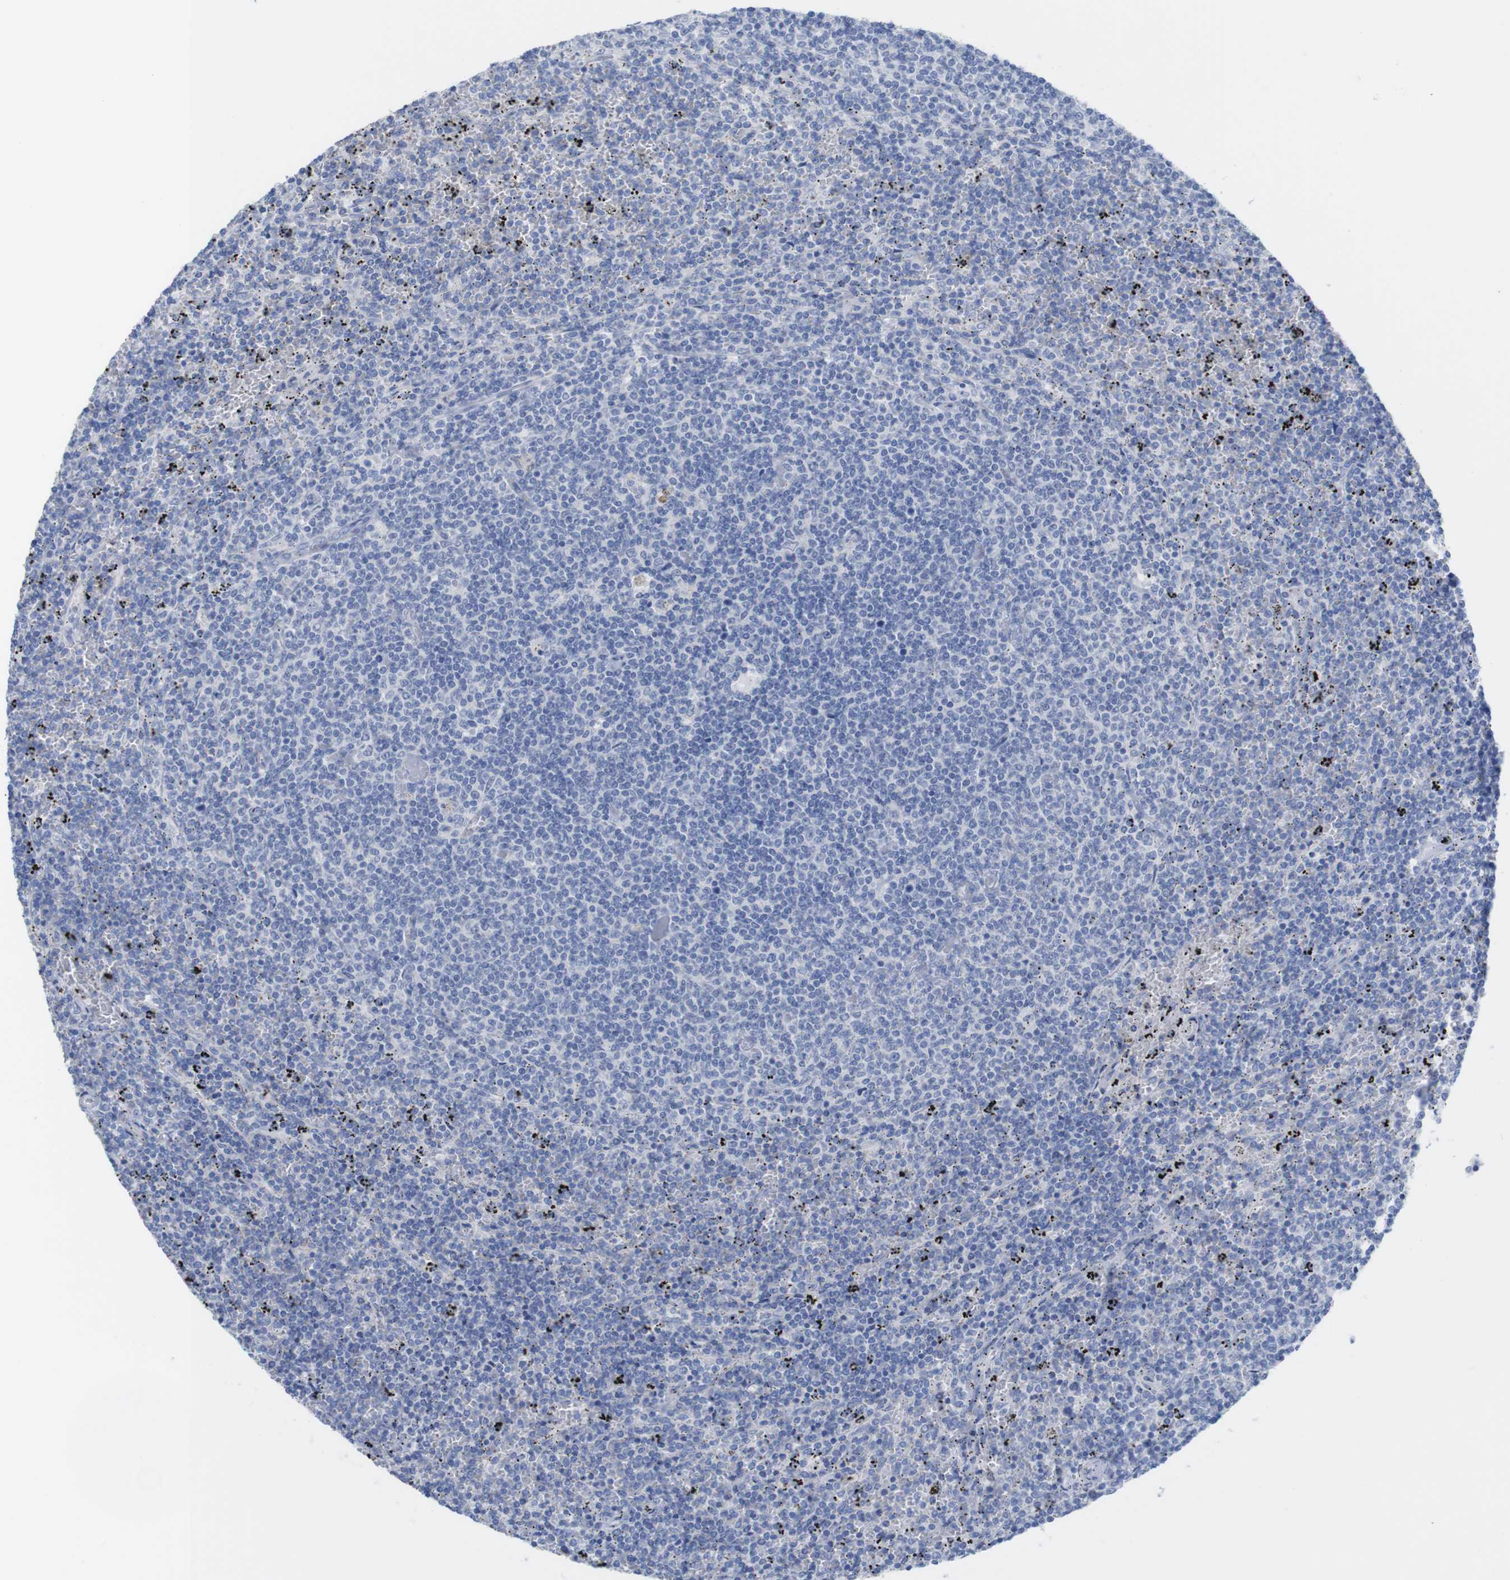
{"staining": {"intensity": "negative", "quantity": "none", "location": "none"}, "tissue": "lymphoma", "cell_type": "Tumor cells", "image_type": "cancer", "snomed": [{"axis": "morphology", "description": "Malignant lymphoma, non-Hodgkin's type, Low grade"}, {"axis": "topography", "description": "Spleen"}], "caption": "This is an immunohistochemistry (IHC) image of human malignant lymphoma, non-Hodgkin's type (low-grade). There is no staining in tumor cells.", "gene": "PNMA1", "patient": {"sex": "female", "age": 50}}